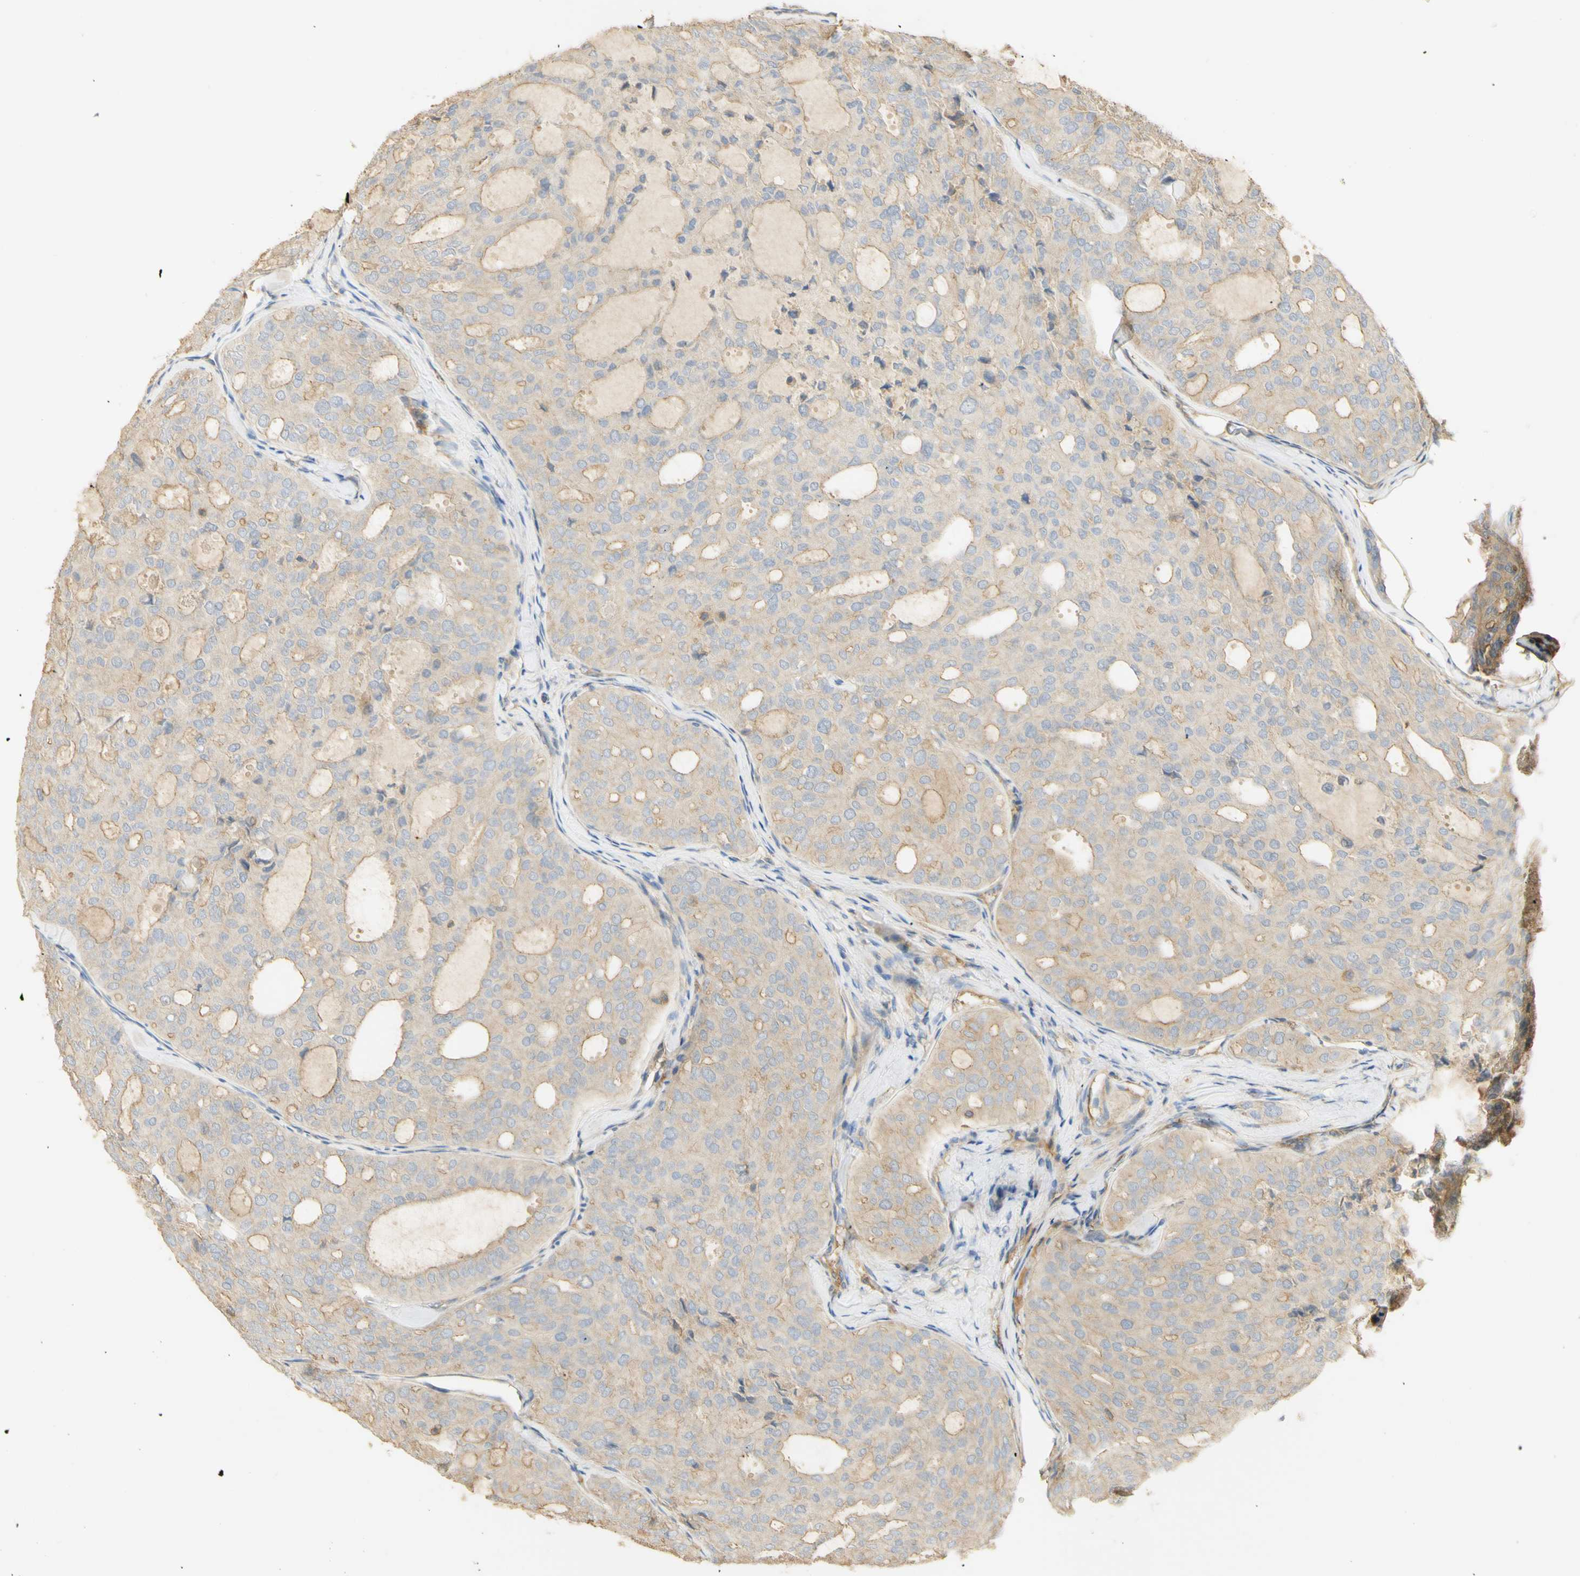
{"staining": {"intensity": "moderate", "quantity": "25%-75%", "location": "cytoplasmic/membranous"}, "tissue": "thyroid cancer", "cell_type": "Tumor cells", "image_type": "cancer", "snomed": [{"axis": "morphology", "description": "Follicular adenoma carcinoma, NOS"}, {"axis": "topography", "description": "Thyroid gland"}], "caption": "Thyroid follicular adenoma carcinoma stained with immunohistochemistry exhibits moderate cytoplasmic/membranous expression in approximately 25%-75% of tumor cells.", "gene": "KCNE4", "patient": {"sex": "male", "age": 75}}